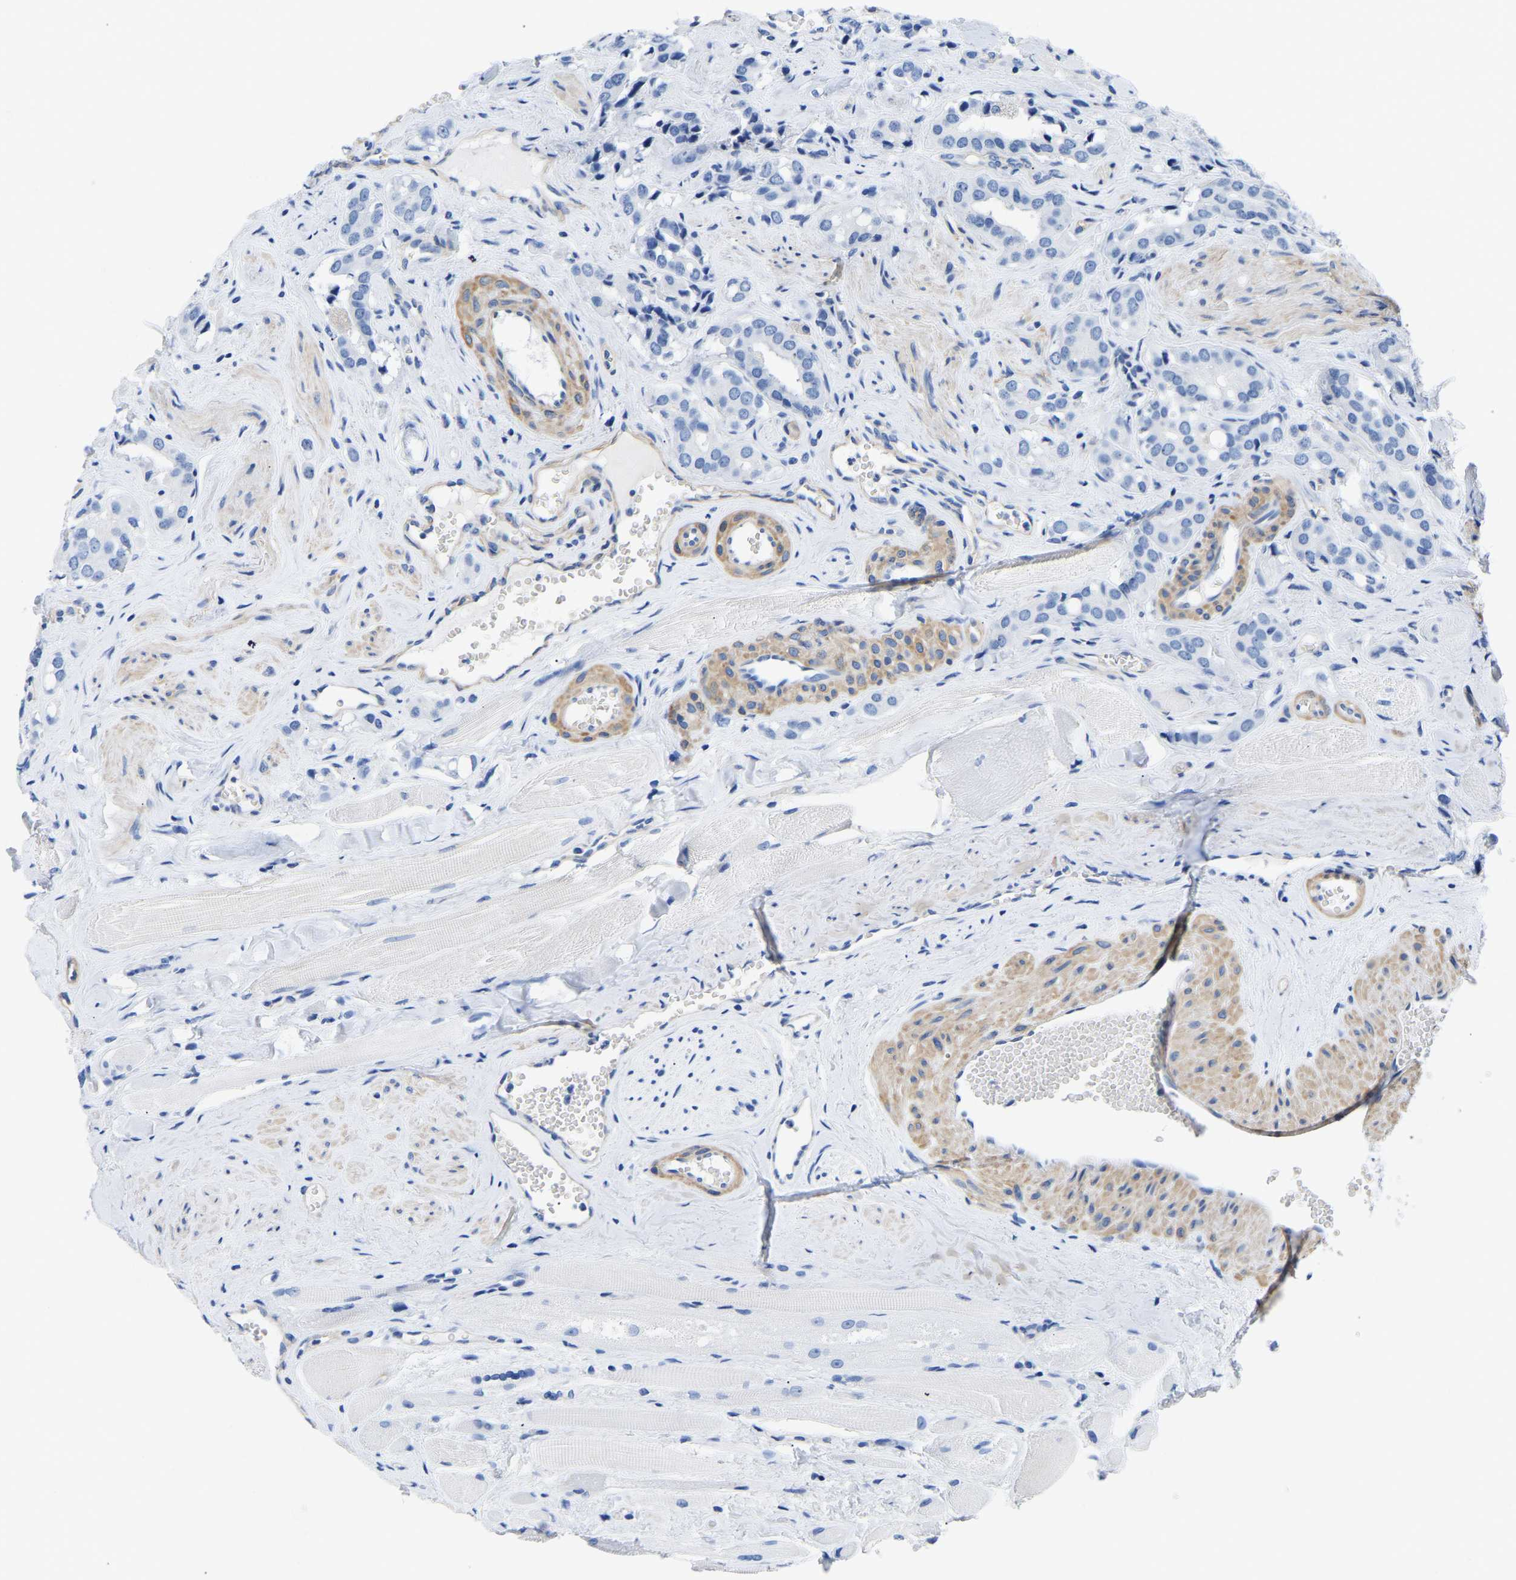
{"staining": {"intensity": "negative", "quantity": "none", "location": "none"}, "tissue": "prostate cancer", "cell_type": "Tumor cells", "image_type": "cancer", "snomed": [{"axis": "morphology", "description": "Adenocarcinoma, High grade"}, {"axis": "topography", "description": "Prostate"}], "caption": "IHC of prostate cancer (adenocarcinoma (high-grade)) demonstrates no expression in tumor cells.", "gene": "UPK3A", "patient": {"sex": "male", "age": 52}}